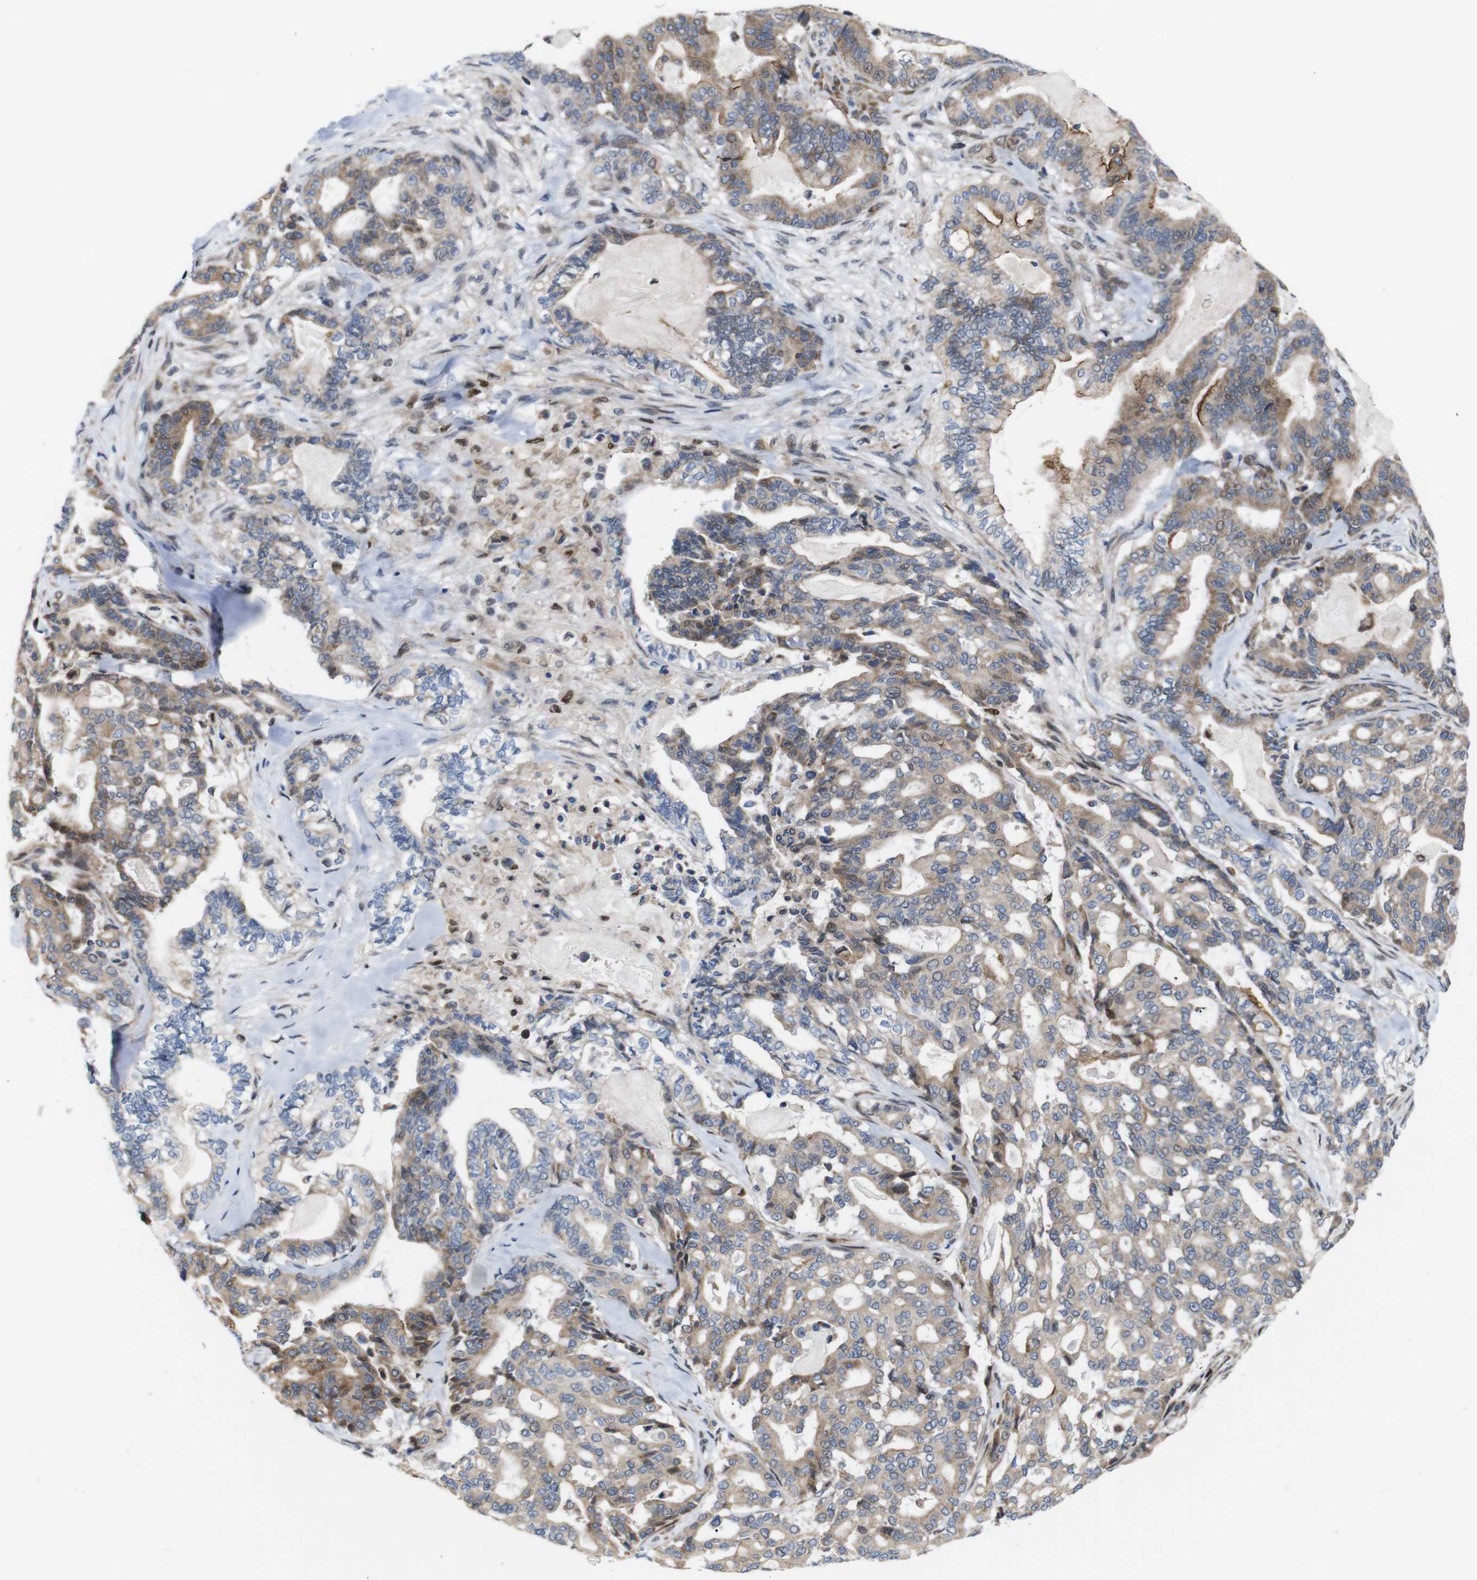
{"staining": {"intensity": "moderate", "quantity": ">75%", "location": "cytoplasmic/membranous"}, "tissue": "pancreatic cancer", "cell_type": "Tumor cells", "image_type": "cancer", "snomed": [{"axis": "morphology", "description": "Adenocarcinoma, NOS"}, {"axis": "topography", "description": "Pancreas"}], "caption": "This is an image of immunohistochemistry (IHC) staining of pancreatic cancer (adenocarcinoma), which shows moderate staining in the cytoplasmic/membranous of tumor cells.", "gene": "PTPN1", "patient": {"sex": "male", "age": 63}}